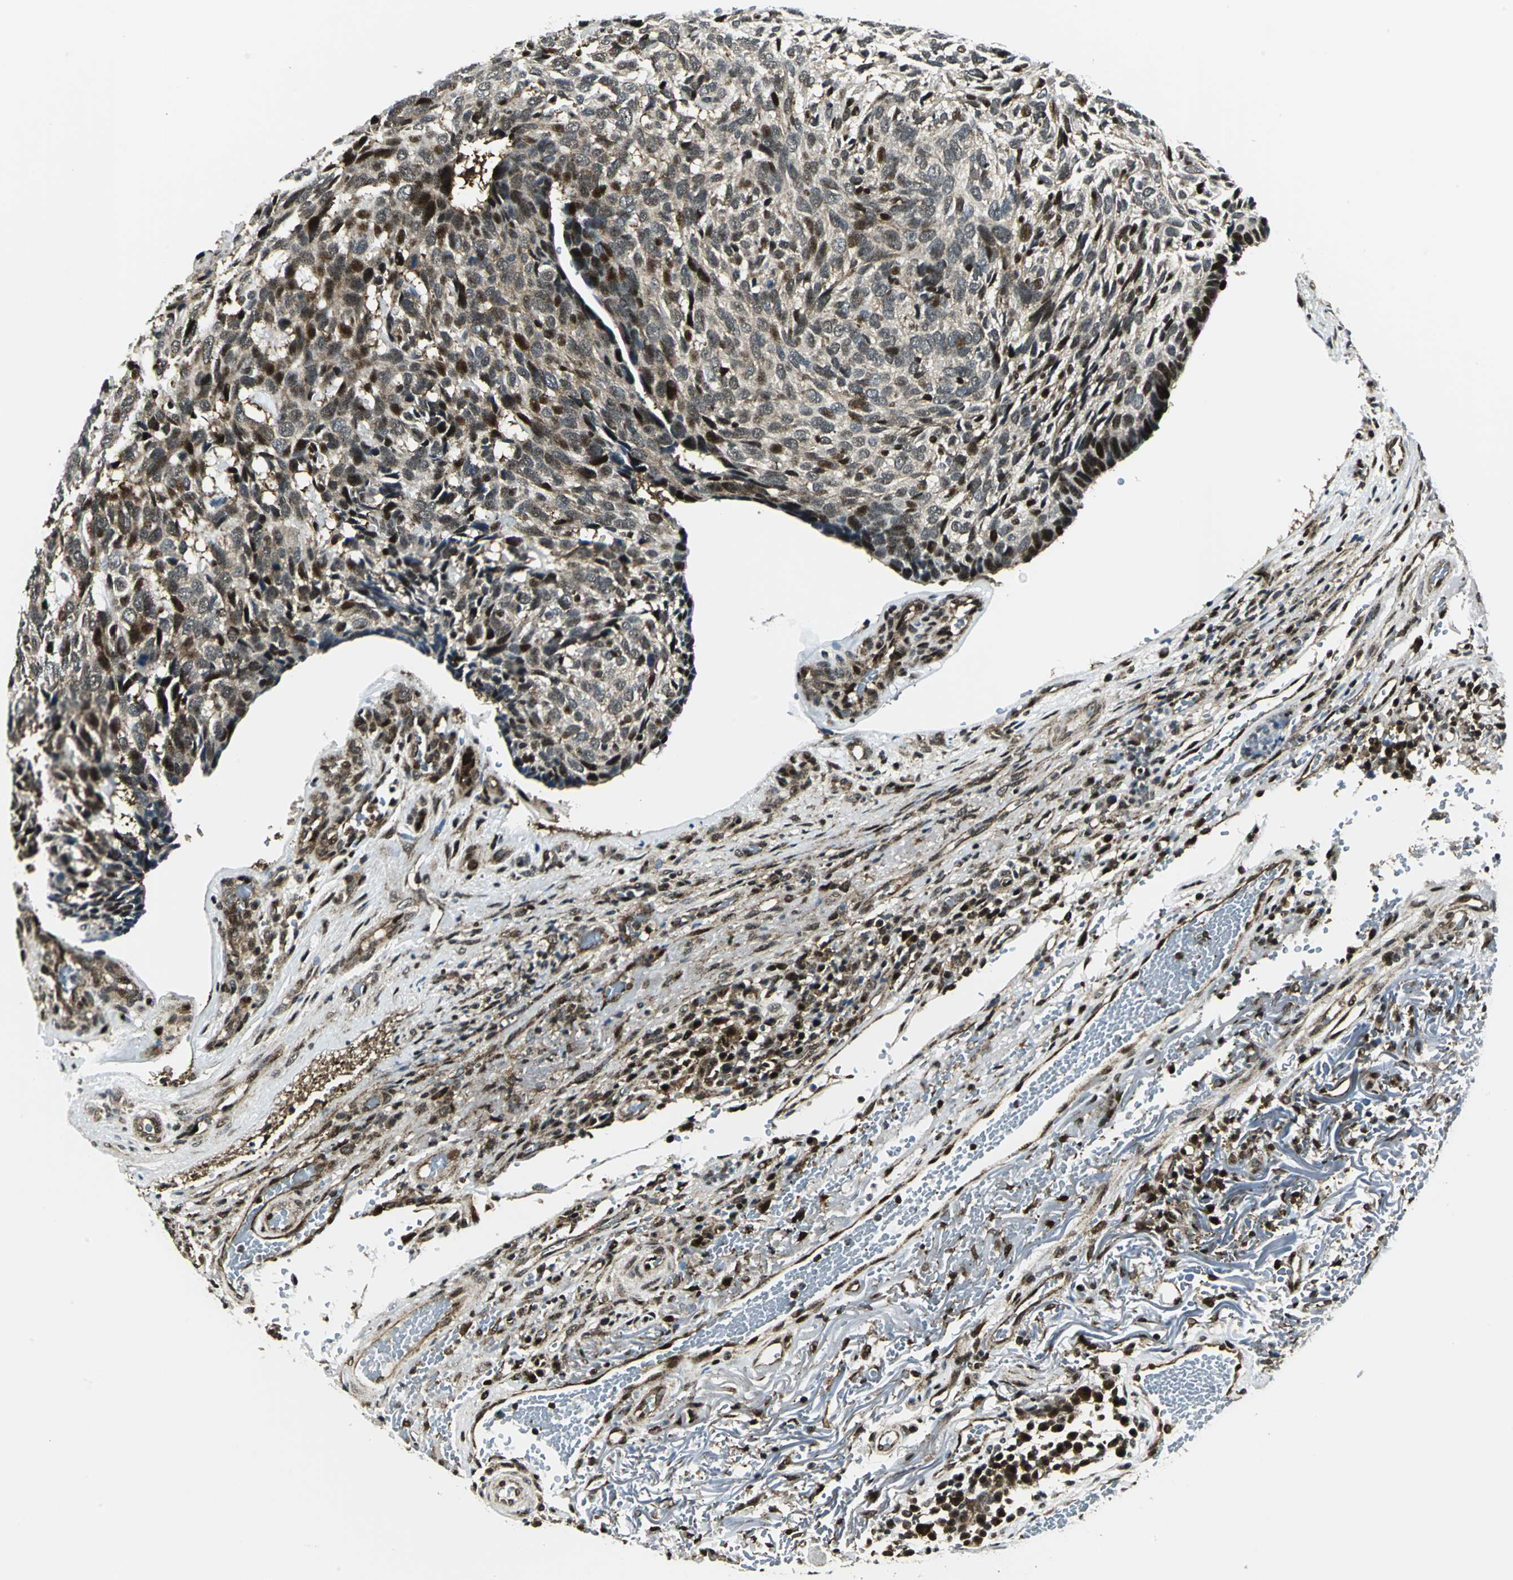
{"staining": {"intensity": "moderate", "quantity": ">75%", "location": "cytoplasmic/membranous,nuclear"}, "tissue": "skin cancer", "cell_type": "Tumor cells", "image_type": "cancer", "snomed": [{"axis": "morphology", "description": "Basal cell carcinoma"}, {"axis": "topography", "description": "Skin"}], "caption": "A high-resolution histopathology image shows immunohistochemistry staining of skin cancer (basal cell carcinoma), which displays moderate cytoplasmic/membranous and nuclear staining in about >75% of tumor cells. Using DAB (brown) and hematoxylin (blue) stains, captured at high magnification using brightfield microscopy.", "gene": "COPS5", "patient": {"sex": "male", "age": 72}}